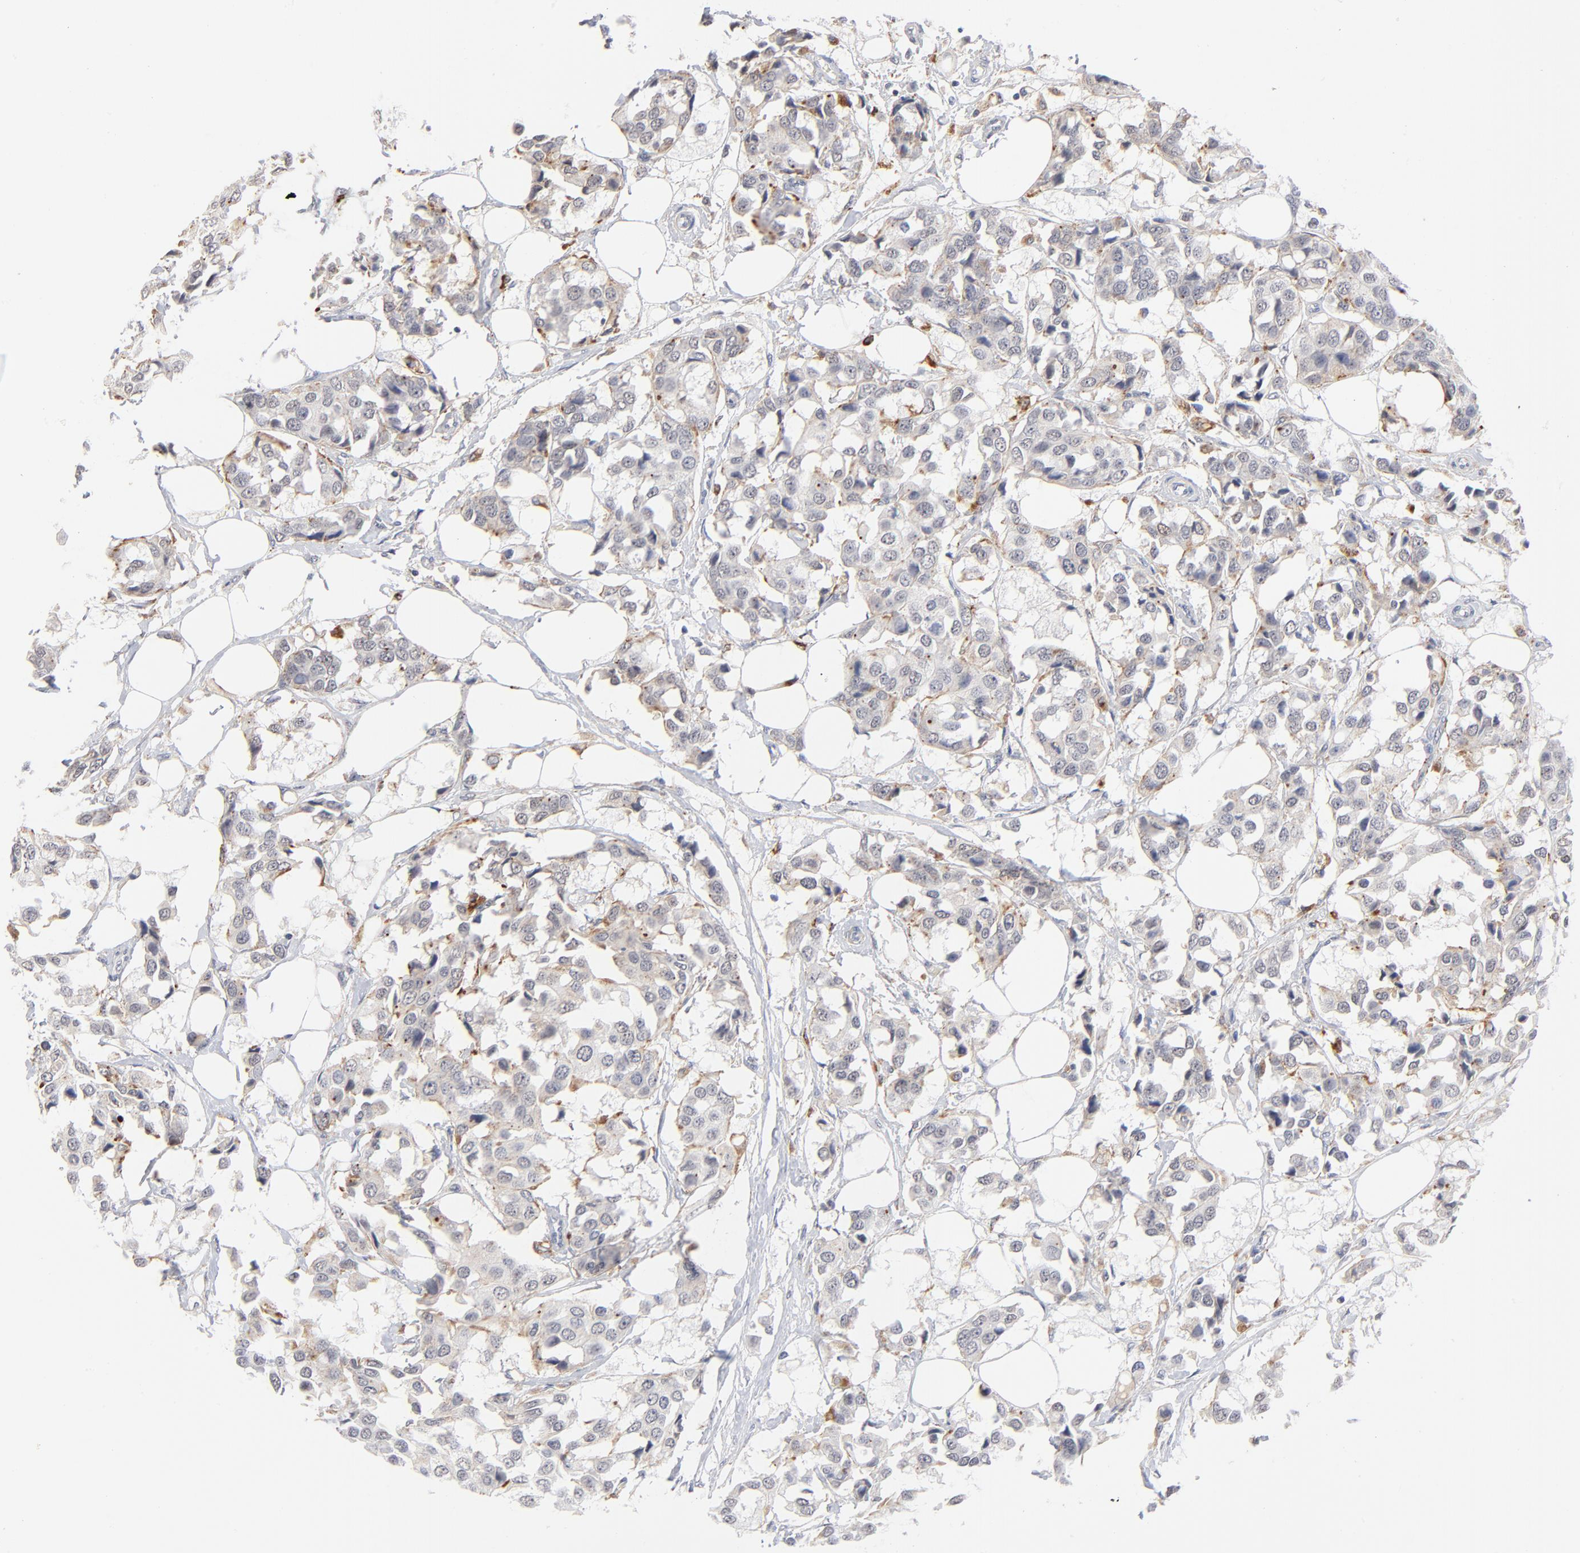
{"staining": {"intensity": "negative", "quantity": "none", "location": "none"}, "tissue": "breast cancer", "cell_type": "Tumor cells", "image_type": "cancer", "snomed": [{"axis": "morphology", "description": "Duct carcinoma"}, {"axis": "topography", "description": "Breast"}], "caption": "This is an immunohistochemistry (IHC) image of breast cancer (infiltrating ductal carcinoma). There is no positivity in tumor cells.", "gene": "LTBP2", "patient": {"sex": "female", "age": 80}}